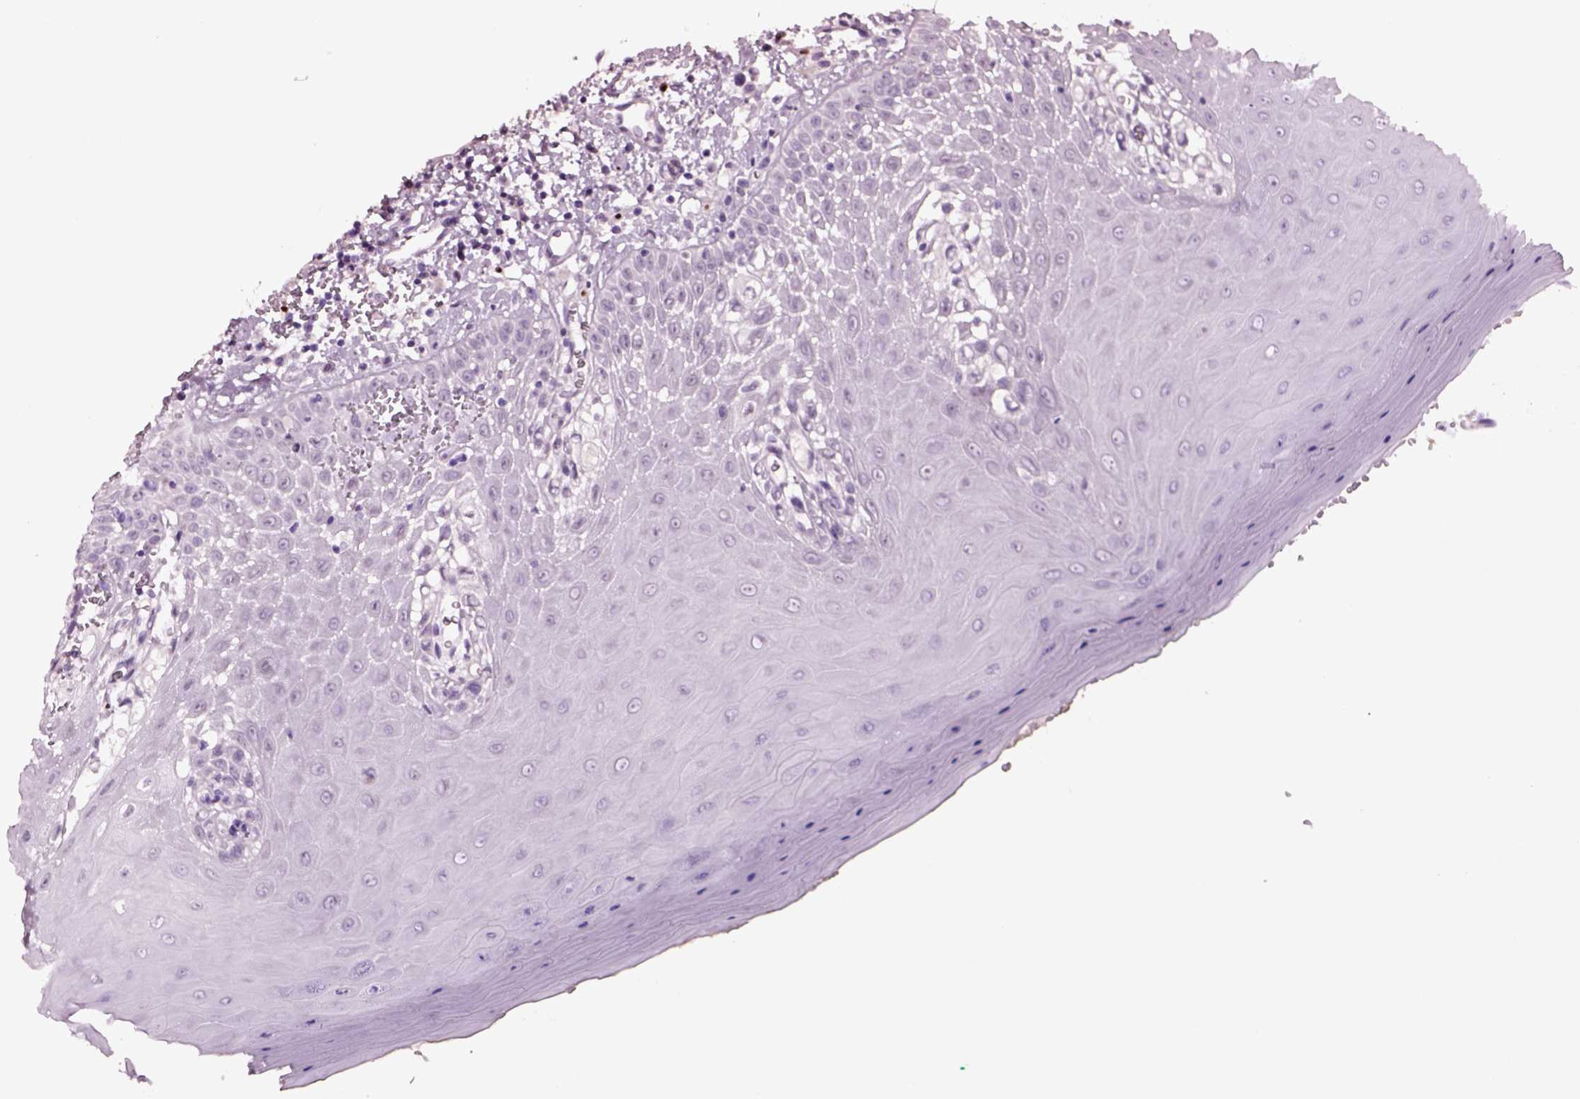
{"staining": {"intensity": "negative", "quantity": "none", "location": "none"}, "tissue": "oral mucosa", "cell_type": "Squamous epithelial cells", "image_type": "normal", "snomed": [{"axis": "morphology", "description": "Normal tissue, NOS"}, {"axis": "topography", "description": "Oral tissue"}], "caption": "Immunohistochemistry image of unremarkable oral mucosa: human oral mucosa stained with DAB shows no significant protein expression in squamous epithelial cells. (Brightfield microscopy of DAB (3,3'-diaminobenzidine) immunohistochemistry at high magnification).", "gene": "SOX10", "patient": {"sex": "female", "age": 85}}